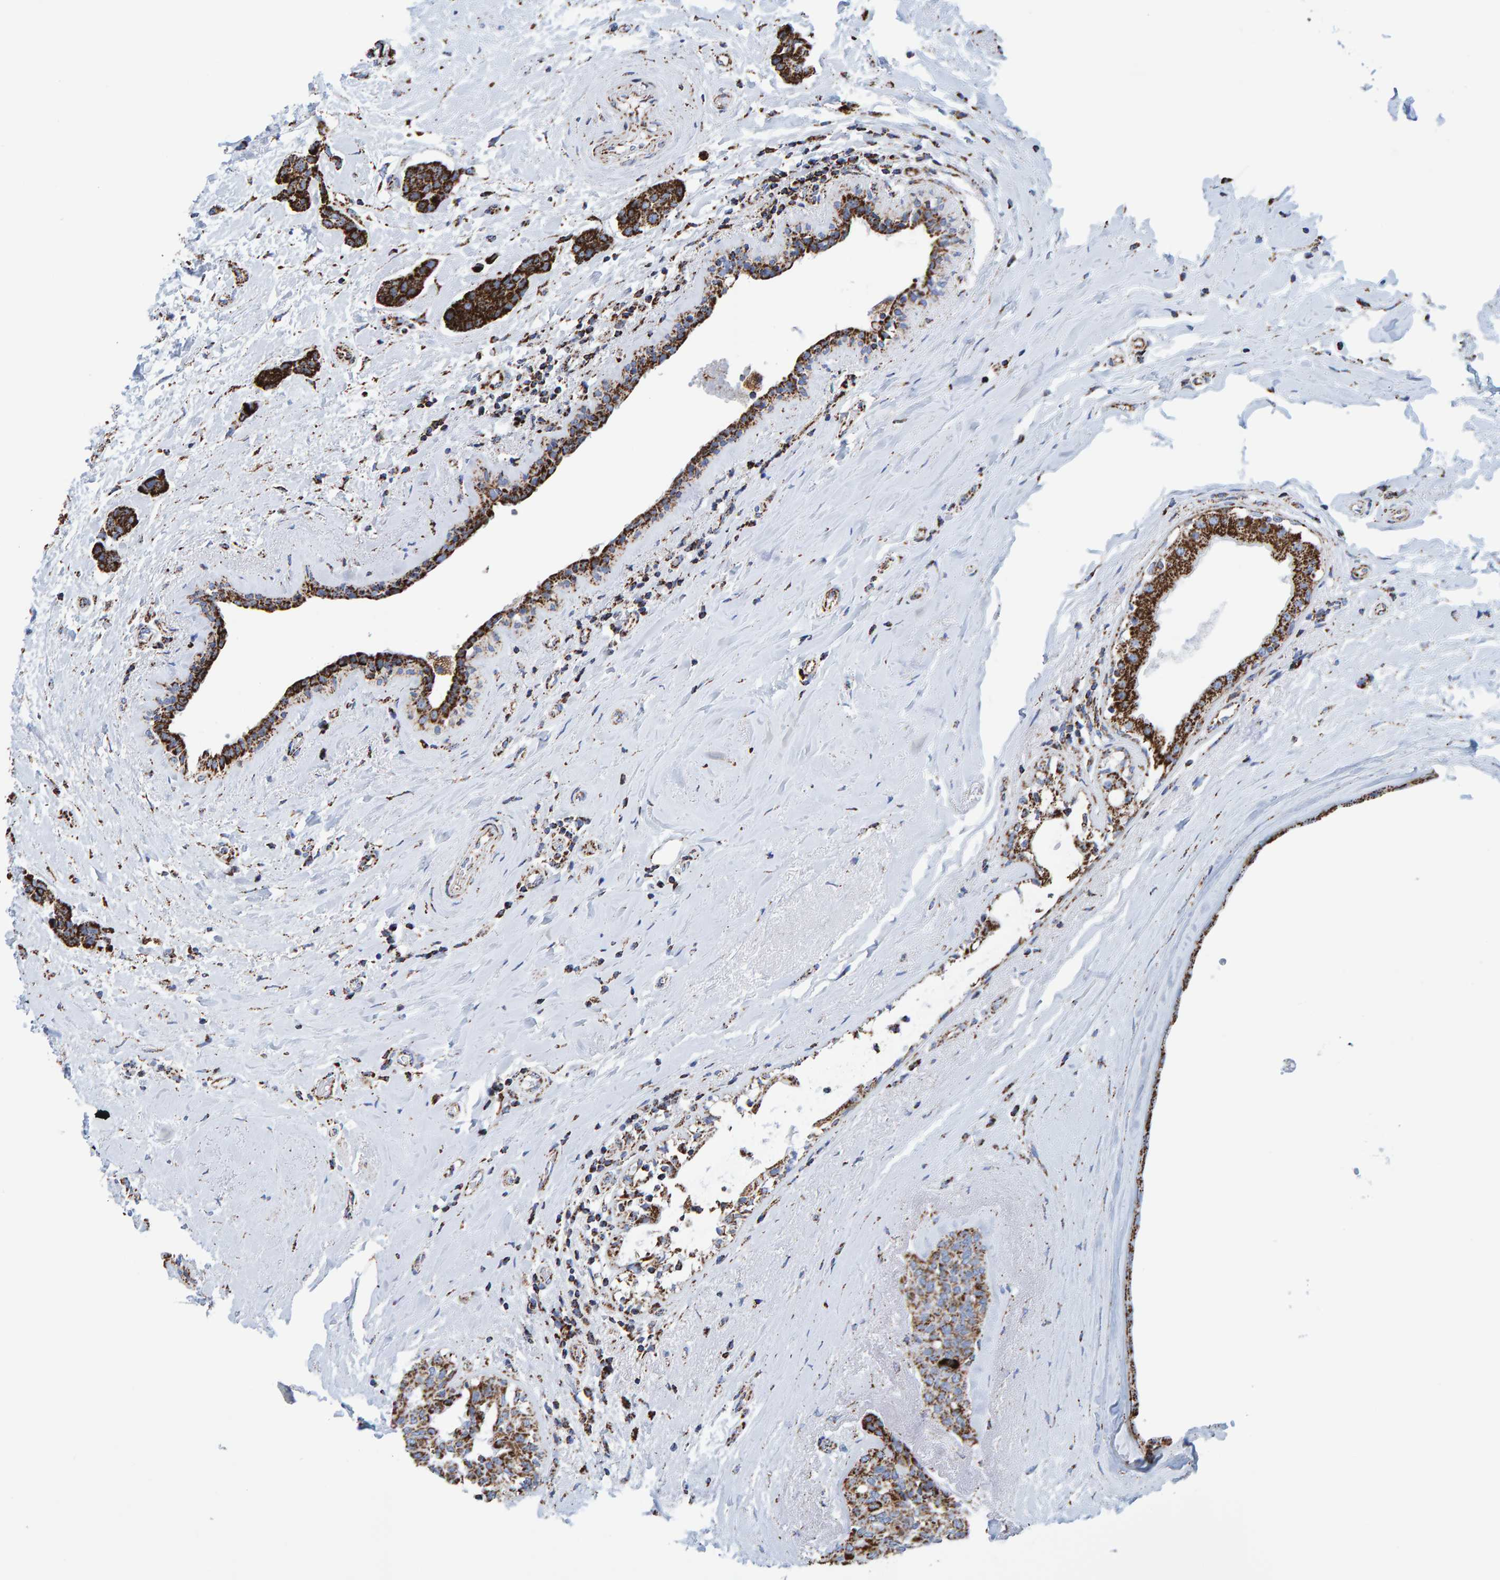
{"staining": {"intensity": "strong", "quantity": ">75%", "location": "cytoplasmic/membranous"}, "tissue": "breast cancer", "cell_type": "Tumor cells", "image_type": "cancer", "snomed": [{"axis": "morphology", "description": "Duct carcinoma"}, {"axis": "topography", "description": "Breast"}], "caption": "This is an image of immunohistochemistry staining of breast infiltrating ductal carcinoma, which shows strong positivity in the cytoplasmic/membranous of tumor cells.", "gene": "ENSG00000262660", "patient": {"sex": "female", "age": 55}}